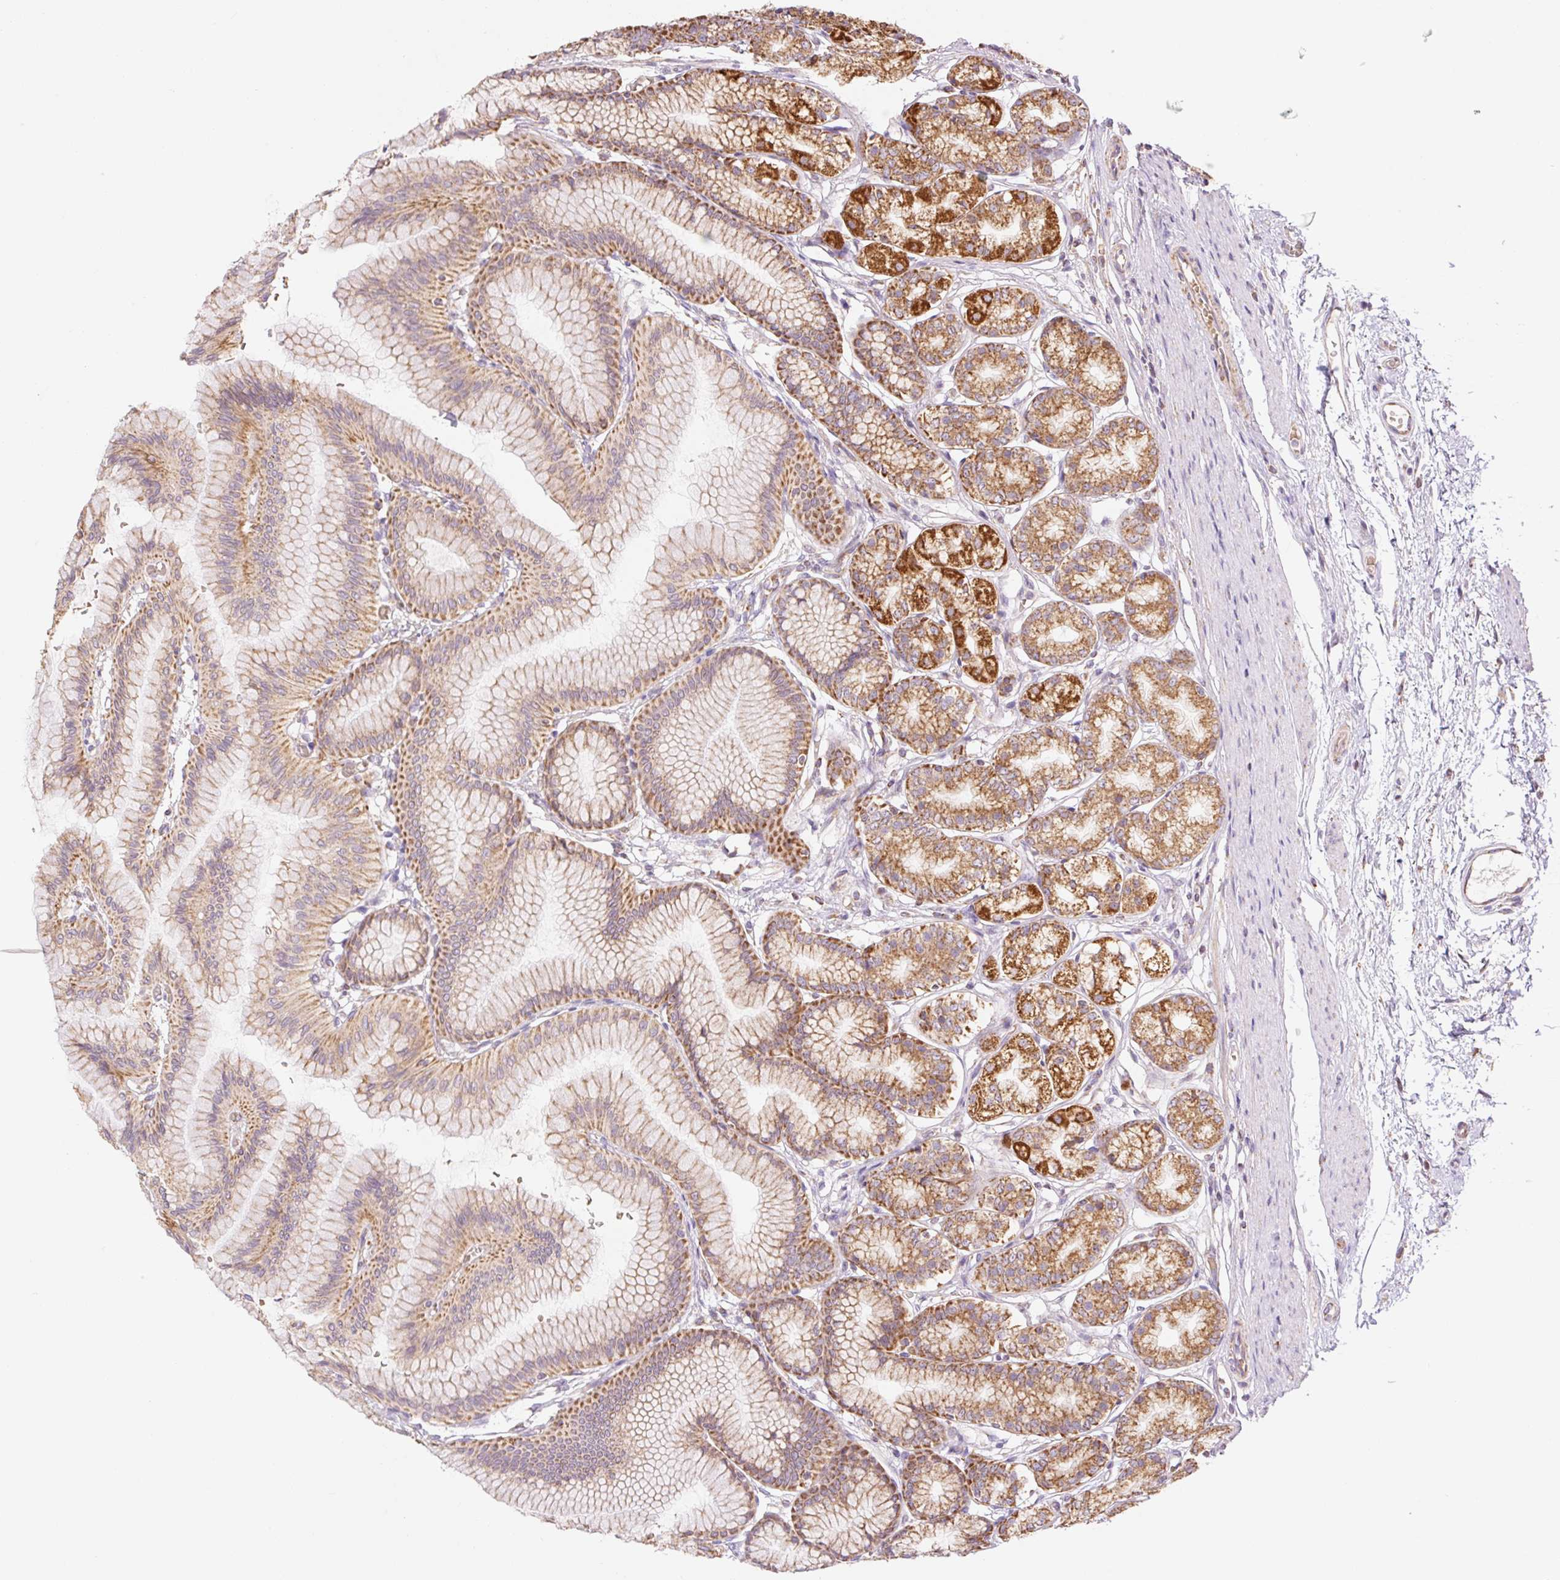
{"staining": {"intensity": "strong", "quantity": ">75%", "location": "cytoplasmic/membranous"}, "tissue": "stomach", "cell_type": "Glandular cells", "image_type": "normal", "snomed": [{"axis": "morphology", "description": "Normal tissue, NOS"}, {"axis": "morphology", "description": "Adenocarcinoma, NOS"}, {"axis": "morphology", "description": "Adenocarcinoma, High grade"}, {"axis": "topography", "description": "Stomach, upper"}, {"axis": "topography", "description": "Stomach"}], "caption": "A brown stain highlights strong cytoplasmic/membranous positivity of a protein in glandular cells of benign human stomach.", "gene": "GOSR2", "patient": {"sex": "female", "age": 65}}